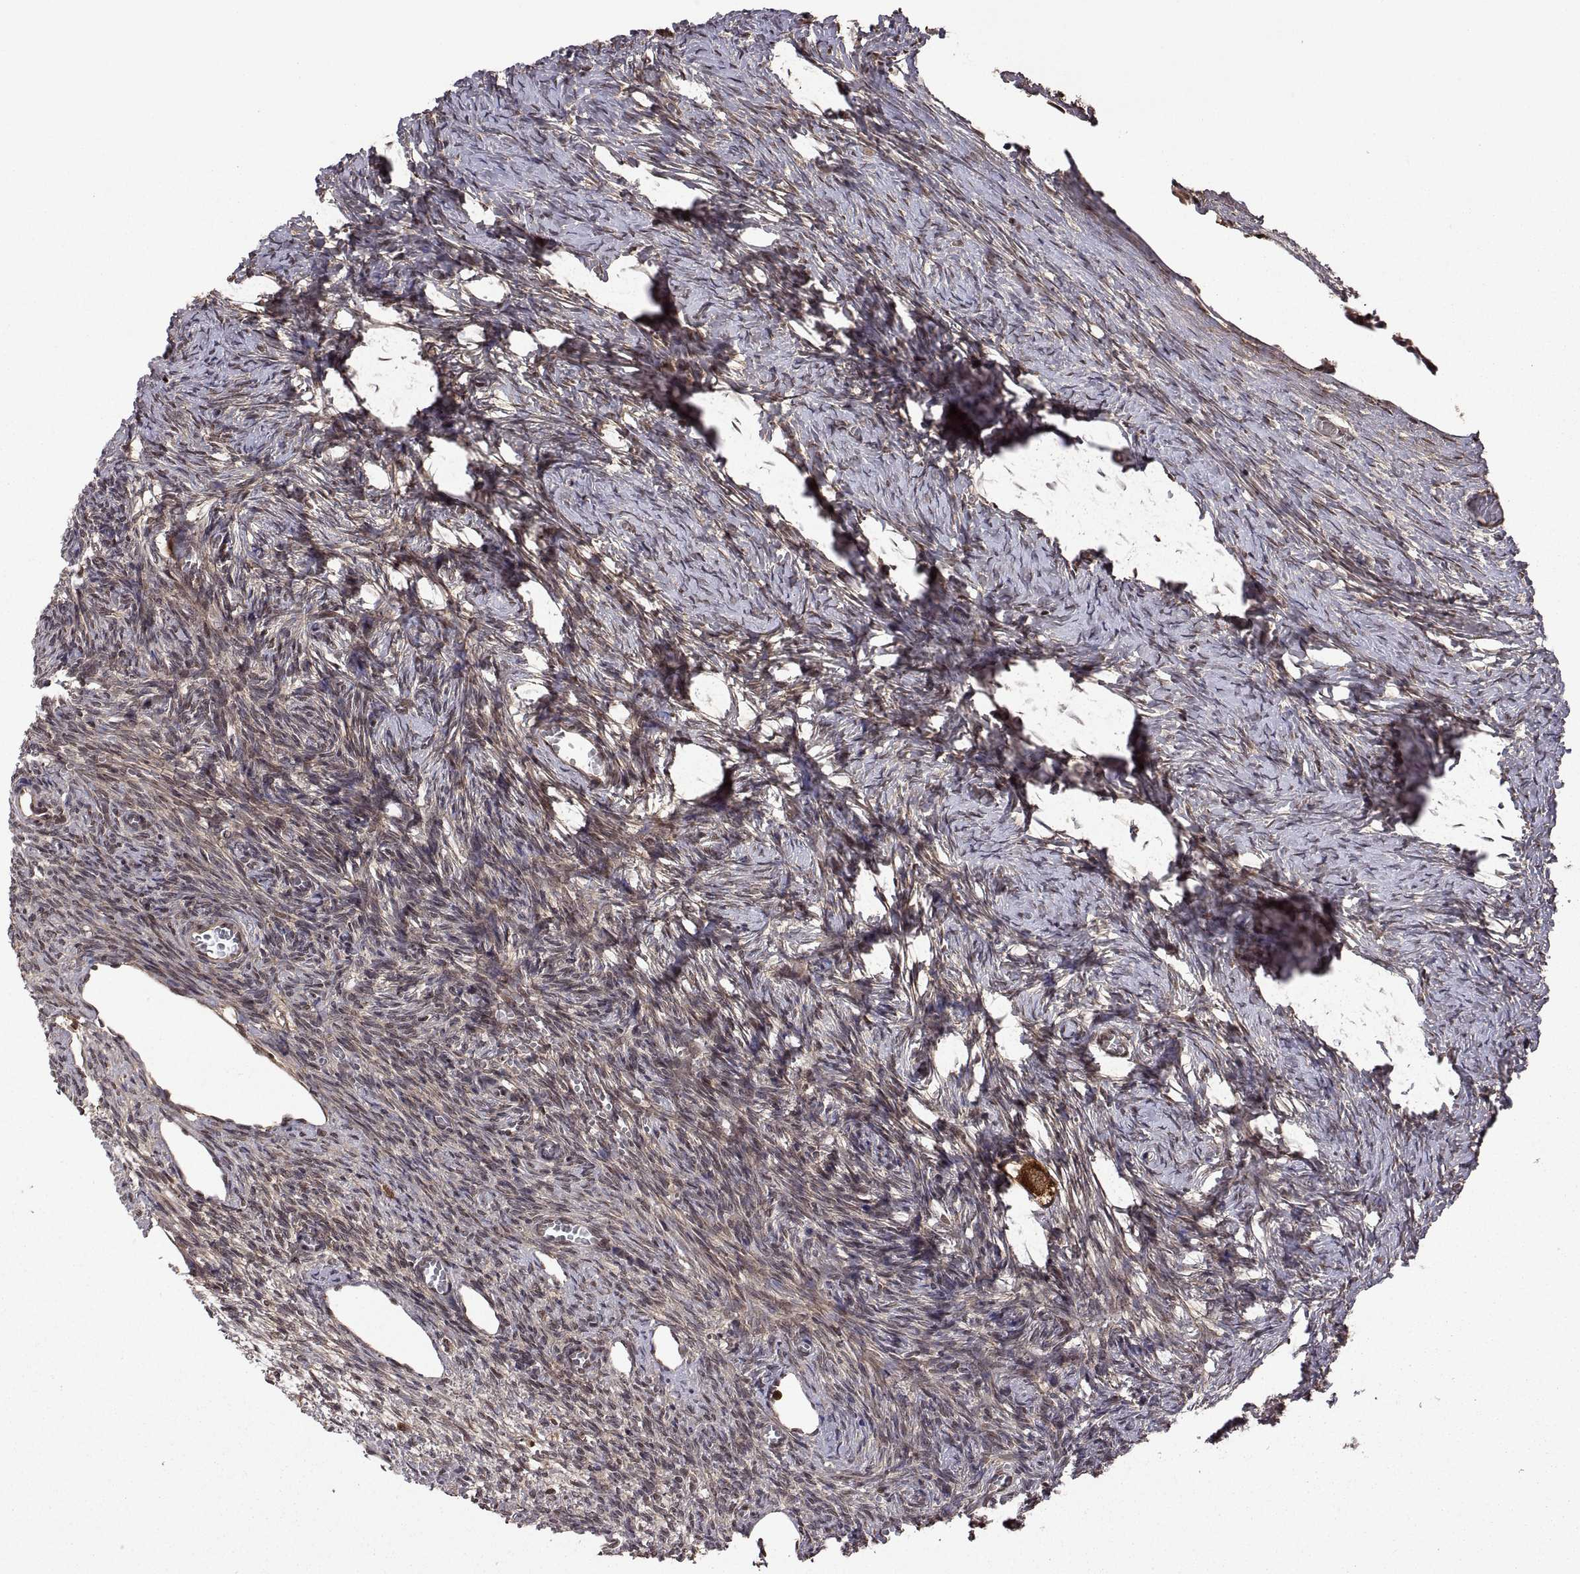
{"staining": {"intensity": "strong", "quantity": ">75%", "location": "cytoplasmic/membranous"}, "tissue": "ovary", "cell_type": "Follicle cells", "image_type": "normal", "snomed": [{"axis": "morphology", "description": "Normal tissue, NOS"}, {"axis": "topography", "description": "Ovary"}], "caption": "Immunohistochemistry (IHC) of normal ovary reveals high levels of strong cytoplasmic/membranous staining in approximately >75% of follicle cells.", "gene": "ZNRF2", "patient": {"sex": "female", "age": 27}}